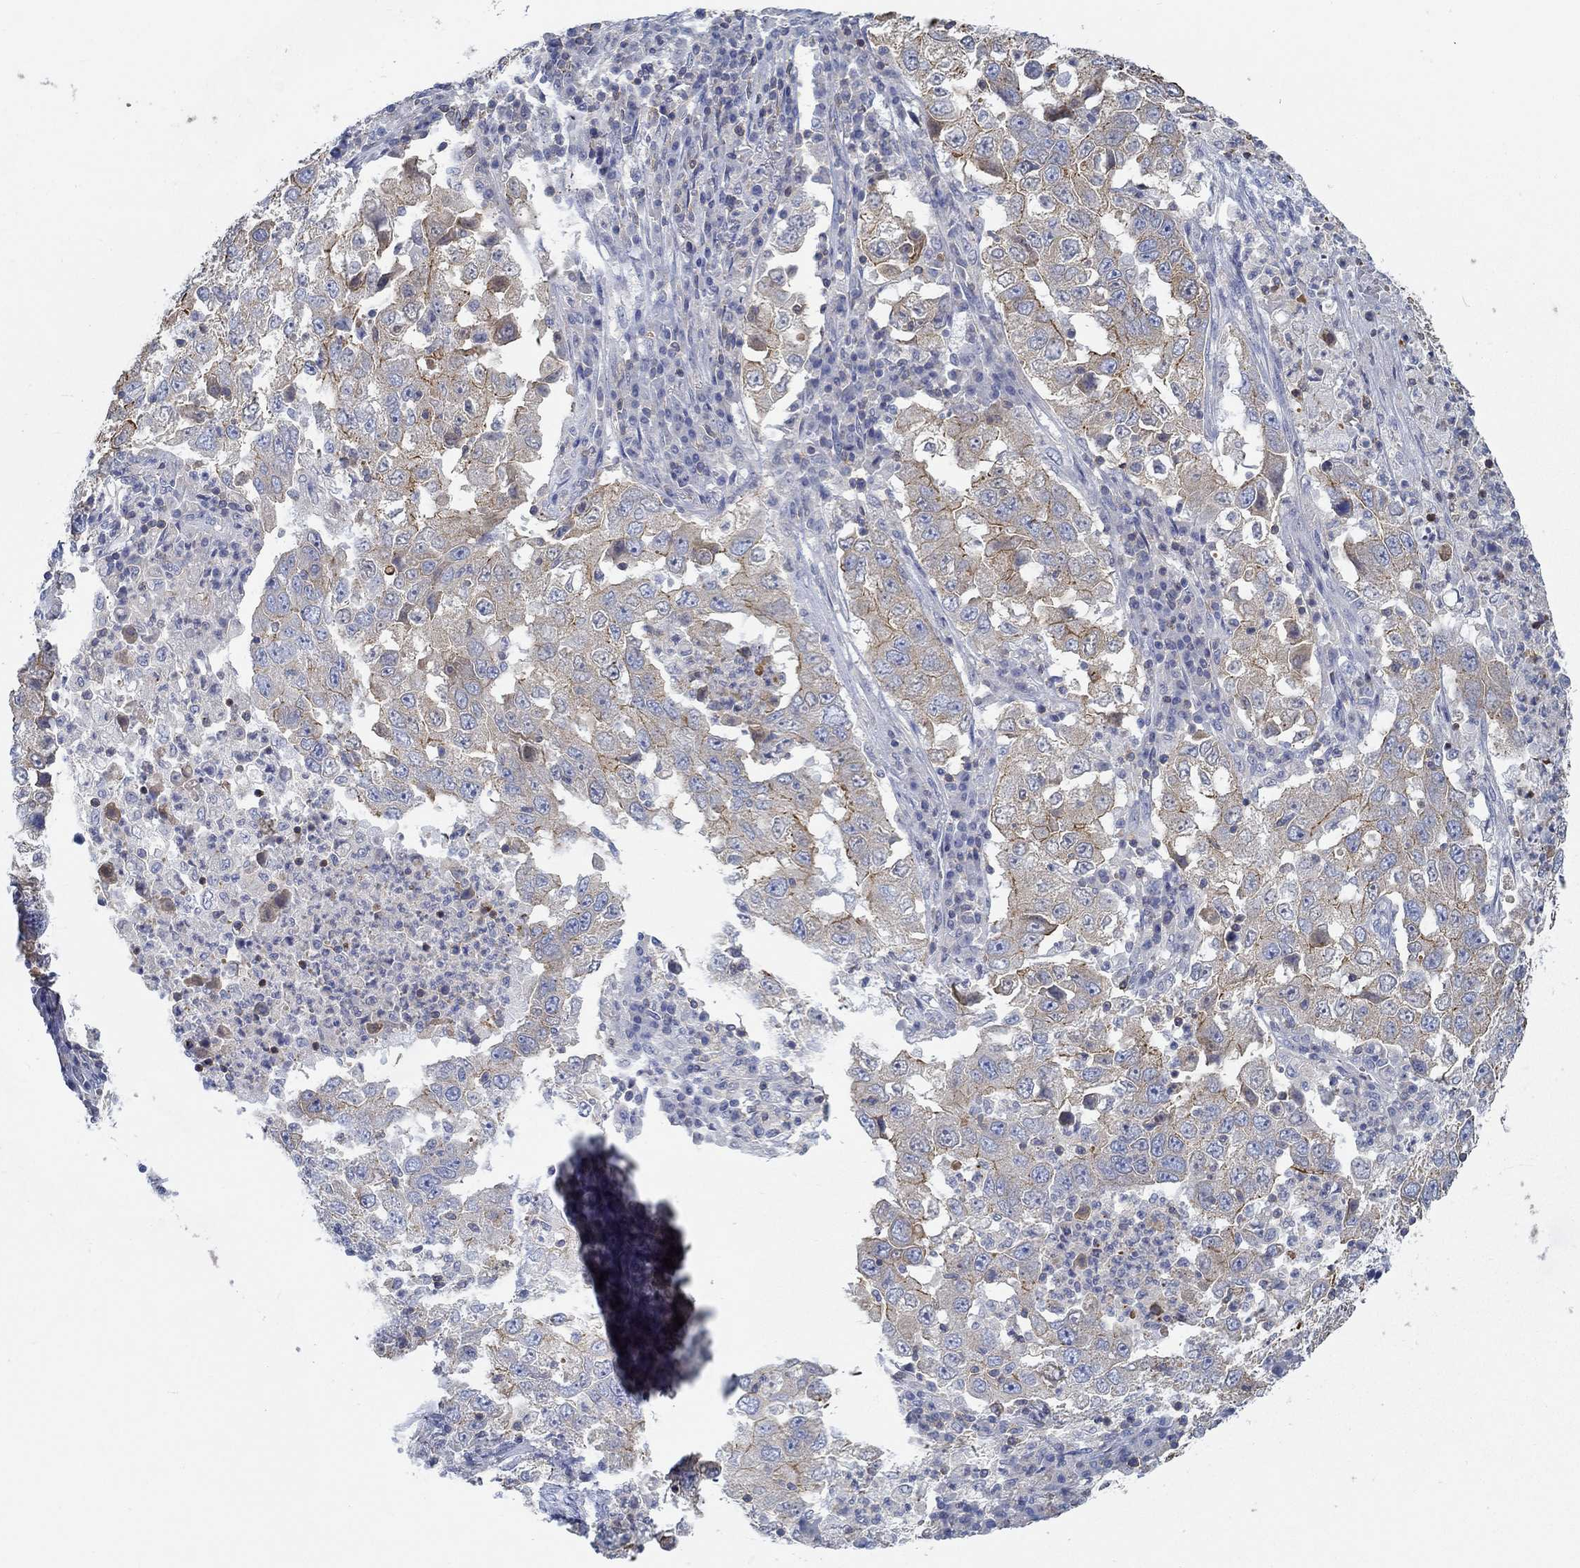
{"staining": {"intensity": "moderate", "quantity": "25%-75%", "location": "cytoplasmic/membranous"}, "tissue": "lung cancer", "cell_type": "Tumor cells", "image_type": "cancer", "snomed": [{"axis": "morphology", "description": "Adenocarcinoma, NOS"}, {"axis": "topography", "description": "Lung"}], "caption": "DAB (3,3'-diaminobenzidine) immunohistochemical staining of human lung cancer (adenocarcinoma) exhibits moderate cytoplasmic/membranous protein staining in approximately 25%-75% of tumor cells. The protein of interest is stained brown, and the nuclei are stained in blue (DAB IHC with brightfield microscopy, high magnification).", "gene": "BBOF1", "patient": {"sex": "male", "age": 73}}